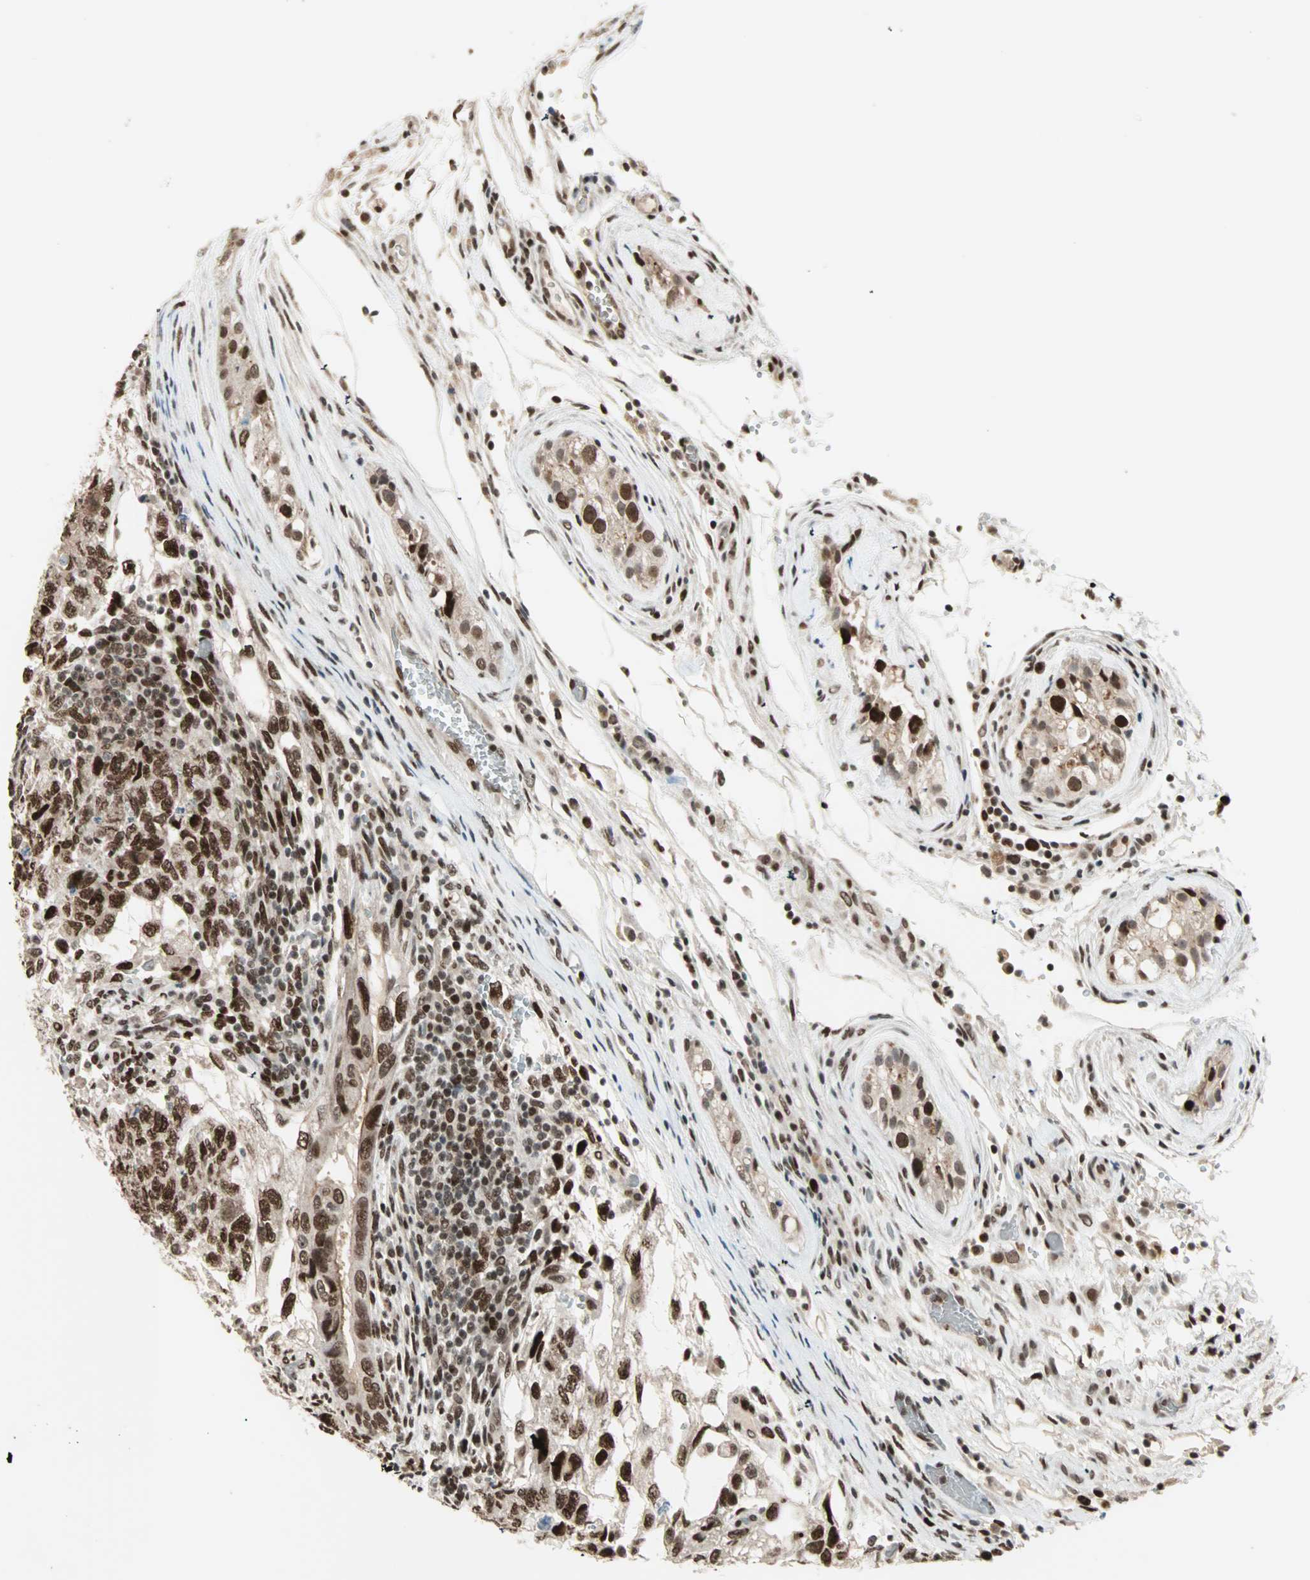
{"staining": {"intensity": "strong", "quantity": ">75%", "location": "nuclear"}, "tissue": "testis cancer", "cell_type": "Tumor cells", "image_type": "cancer", "snomed": [{"axis": "morphology", "description": "Normal tissue, NOS"}, {"axis": "morphology", "description": "Carcinoma, Embryonal, NOS"}, {"axis": "topography", "description": "Testis"}], "caption": "High-power microscopy captured an immunohistochemistry (IHC) image of testis embryonal carcinoma, revealing strong nuclear staining in about >75% of tumor cells. Using DAB (brown) and hematoxylin (blue) stains, captured at high magnification using brightfield microscopy.", "gene": "MDC1", "patient": {"sex": "male", "age": 36}}